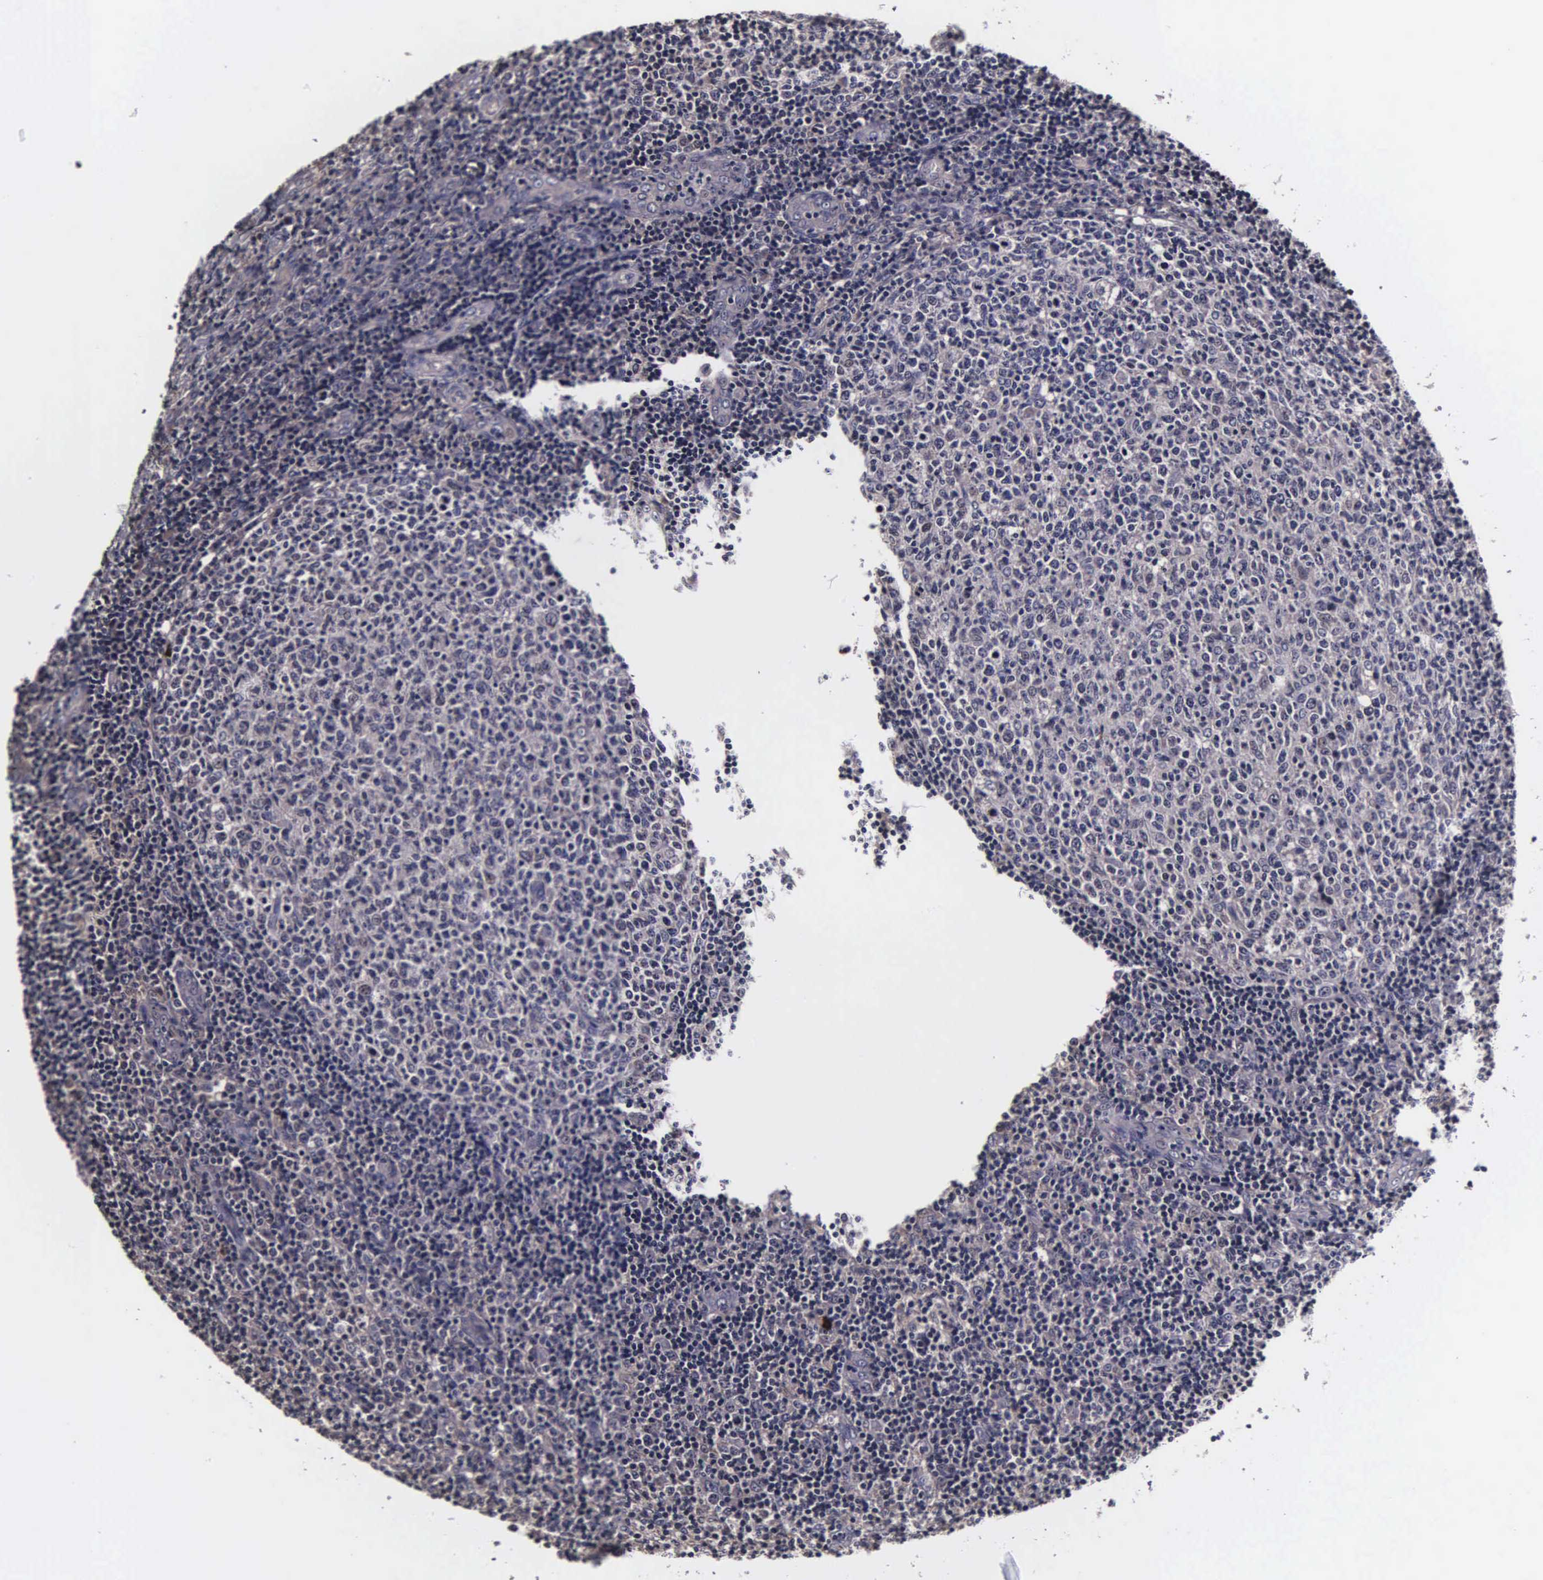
{"staining": {"intensity": "negative", "quantity": "none", "location": "none"}, "tissue": "tonsil", "cell_type": "Germinal center cells", "image_type": "normal", "snomed": [{"axis": "morphology", "description": "Normal tissue, NOS"}, {"axis": "topography", "description": "Tonsil"}], "caption": "The micrograph reveals no staining of germinal center cells in normal tonsil. Brightfield microscopy of immunohistochemistry (IHC) stained with DAB (3,3'-diaminobenzidine) (brown) and hematoxylin (blue), captured at high magnification.", "gene": "PSMA3", "patient": {"sex": "female", "age": 3}}